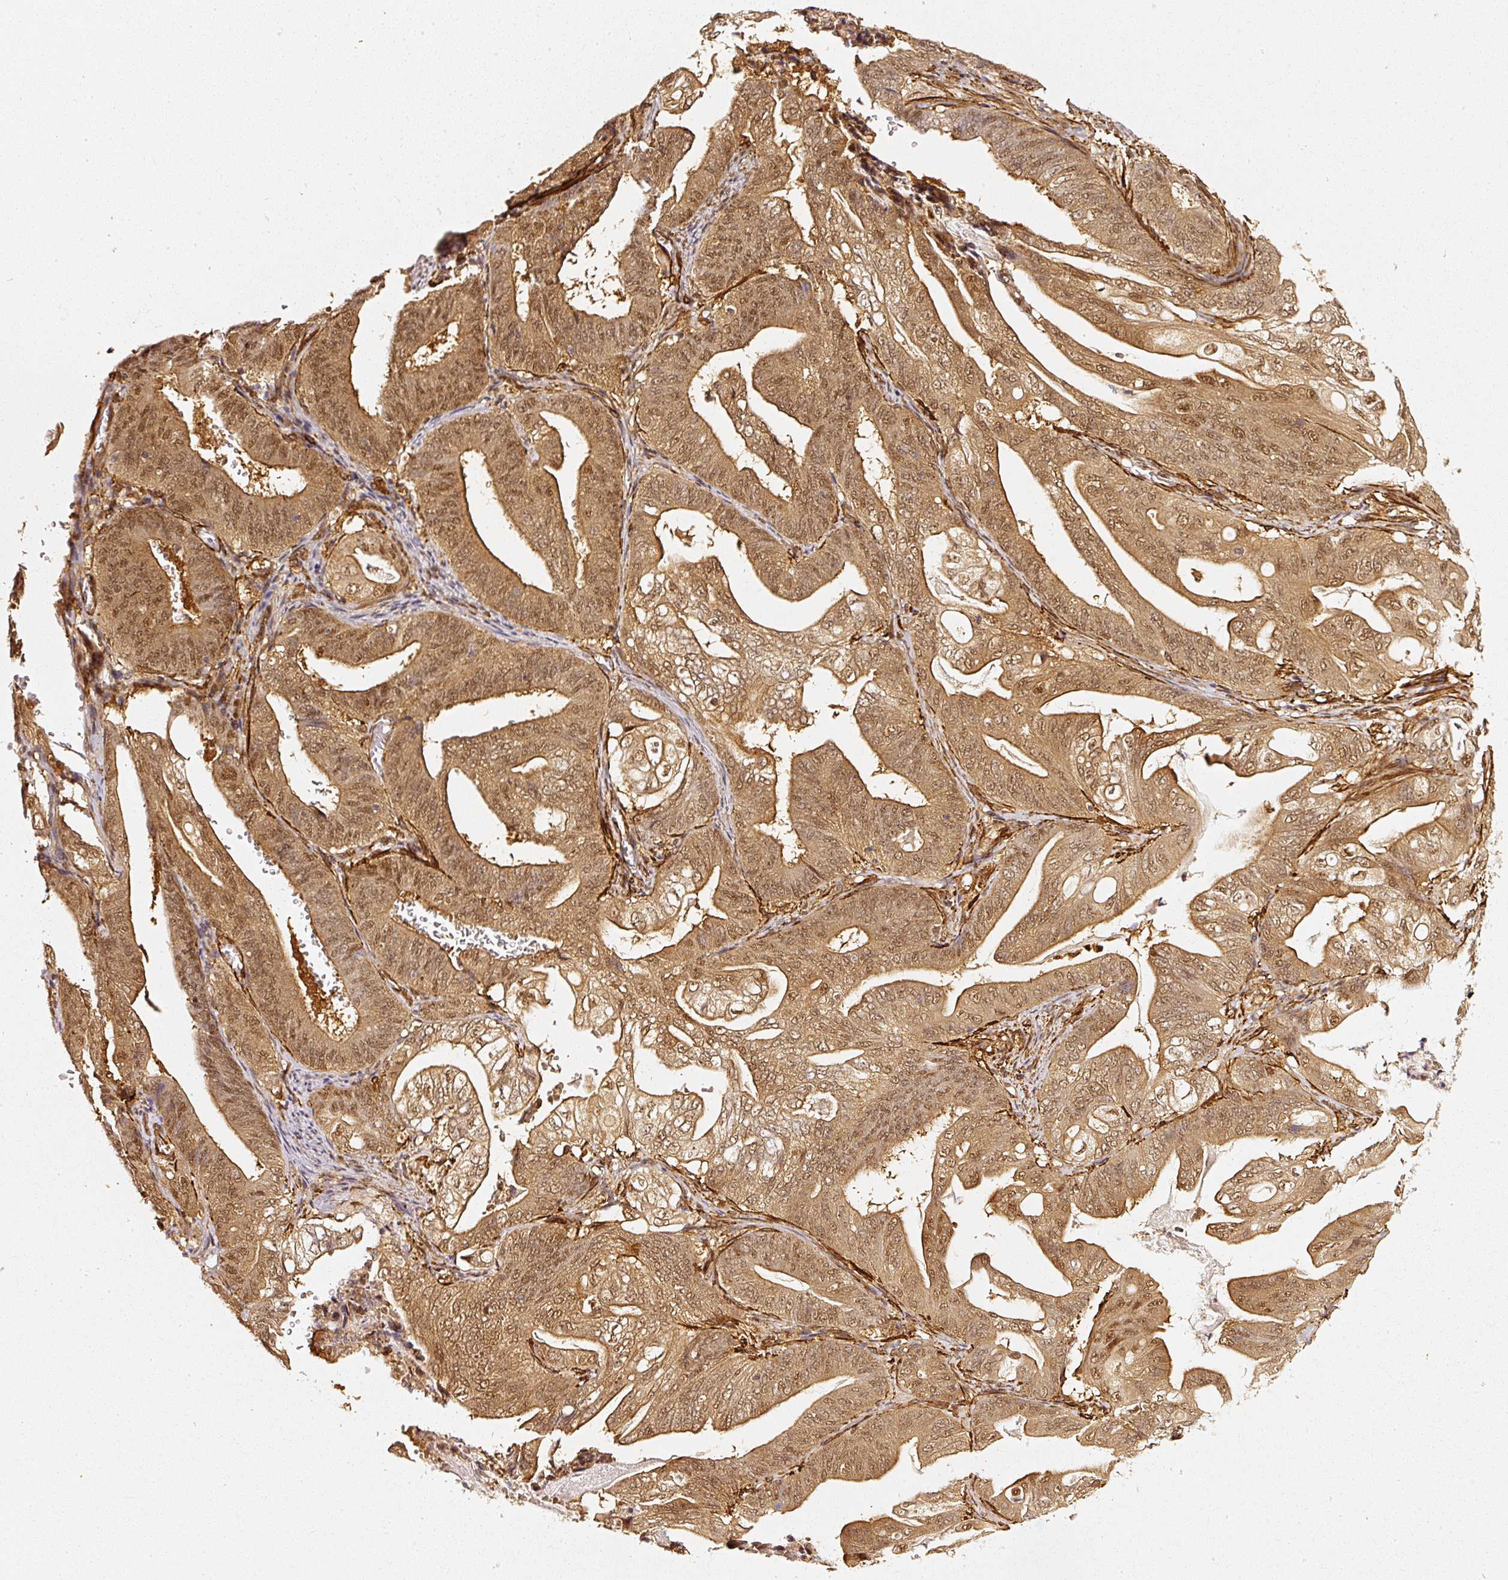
{"staining": {"intensity": "moderate", "quantity": ">75%", "location": "cytoplasmic/membranous,nuclear"}, "tissue": "stomach cancer", "cell_type": "Tumor cells", "image_type": "cancer", "snomed": [{"axis": "morphology", "description": "Adenocarcinoma, NOS"}, {"axis": "topography", "description": "Stomach"}], "caption": "A histopathology image of stomach cancer stained for a protein reveals moderate cytoplasmic/membranous and nuclear brown staining in tumor cells.", "gene": "PSMD1", "patient": {"sex": "female", "age": 73}}